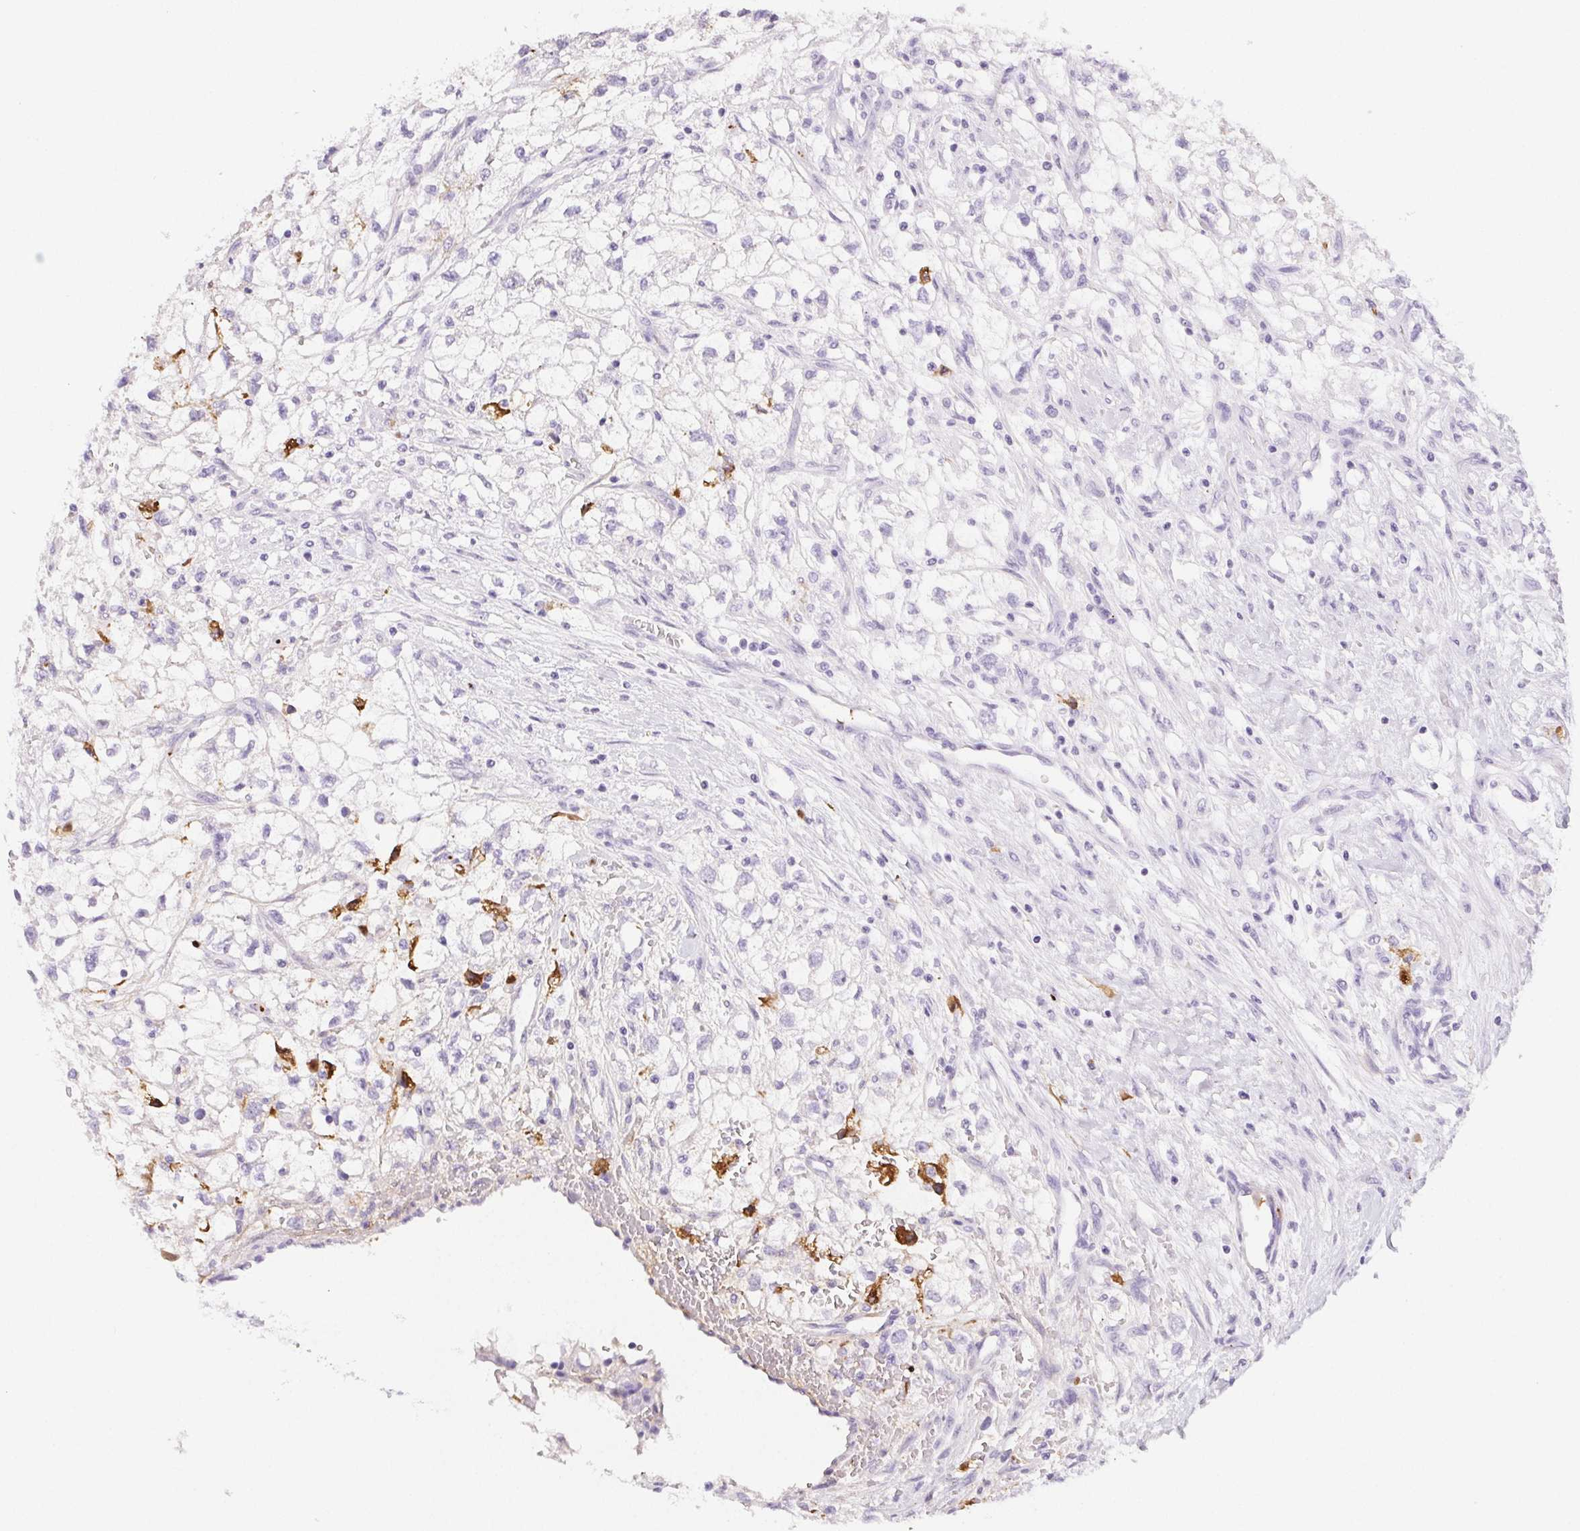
{"staining": {"intensity": "negative", "quantity": "none", "location": "none"}, "tissue": "renal cancer", "cell_type": "Tumor cells", "image_type": "cancer", "snomed": [{"axis": "morphology", "description": "Adenocarcinoma, NOS"}, {"axis": "topography", "description": "Kidney"}], "caption": "Histopathology image shows no protein expression in tumor cells of renal cancer (adenocarcinoma) tissue.", "gene": "VTN", "patient": {"sex": "male", "age": 59}}